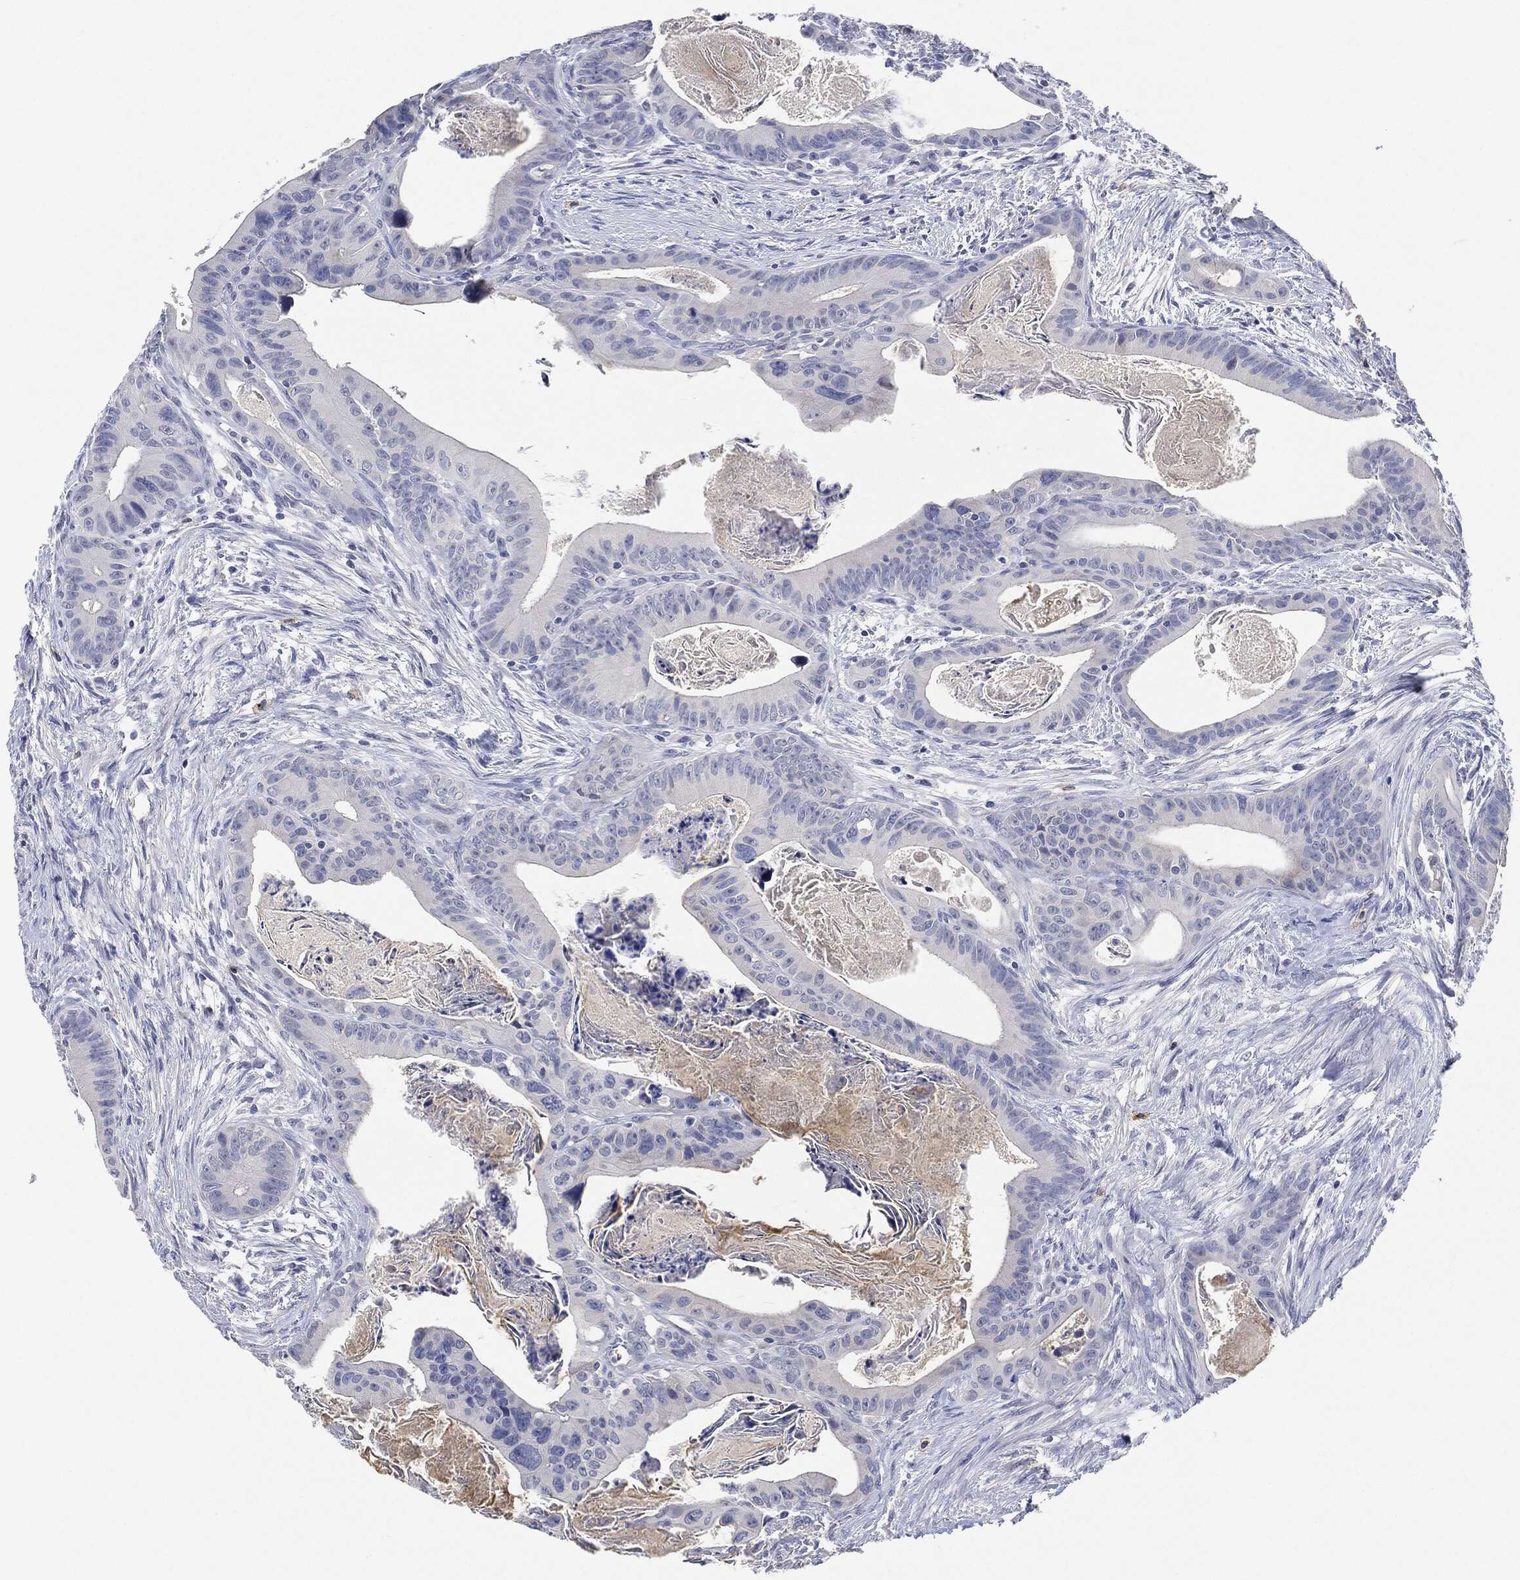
{"staining": {"intensity": "negative", "quantity": "none", "location": "none"}, "tissue": "colorectal cancer", "cell_type": "Tumor cells", "image_type": "cancer", "snomed": [{"axis": "morphology", "description": "Adenocarcinoma, NOS"}, {"axis": "topography", "description": "Rectum"}], "caption": "High power microscopy micrograph of an IHC micrograph of colorectal cancer (adenocarcinoma), revealing no significant expression in tumor cells.", "gene": "NTRK1", "patient": {"sex": "male", "age": 64}}